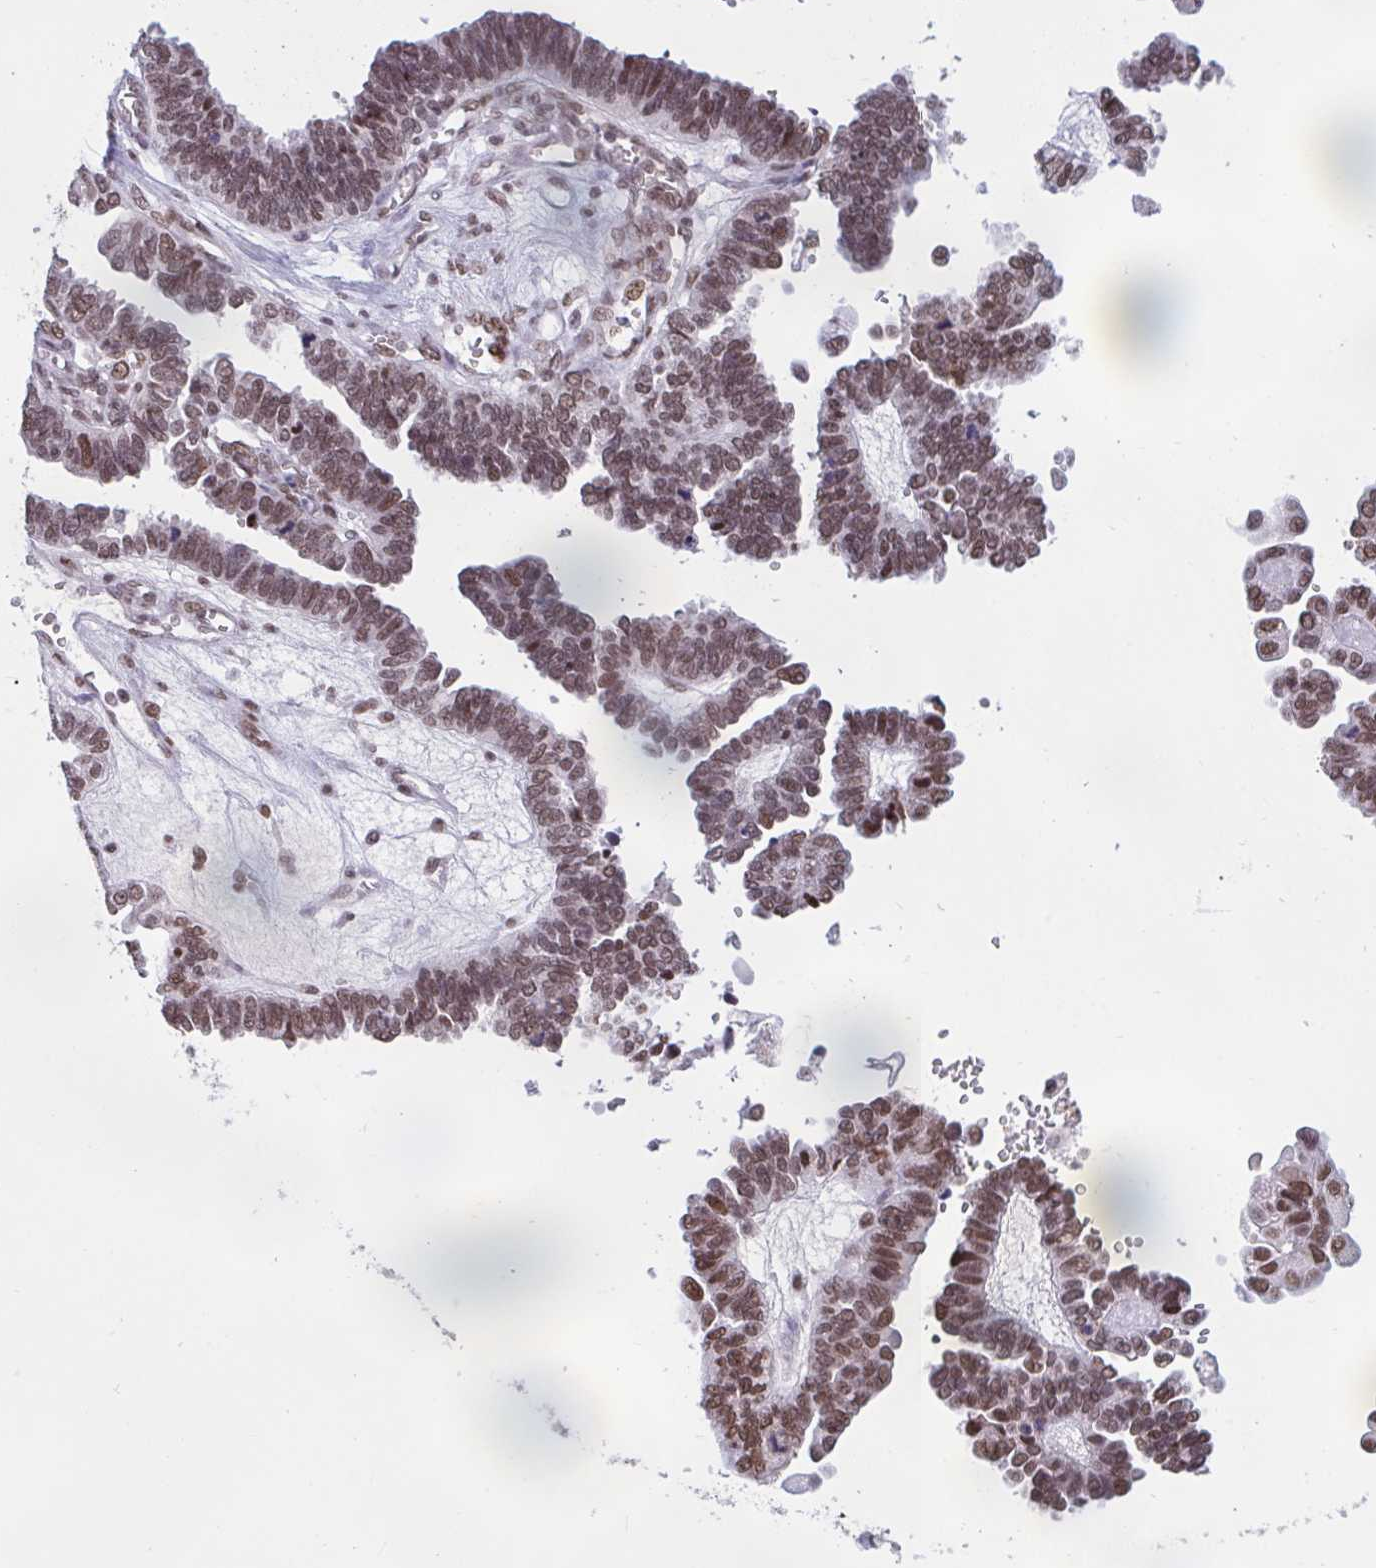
{"staining": {"intensity": "moderate", "quantity": ">75%", "location": "nuclear"}, "tissue": "ovarian cancer", "cell_type": "Tumor cells", "image_type": "cancer", "snomed": [{"axis": "morphology", "description": "Cystadenocarcinoma, serous, NOS"}, {"axis": "topography", "description": "Ovary"}], "caption": "Human serous cystadenocarcinoma (ovarian) stained with a protein marker reveals moderate staining in tumor cells.", "gene": "CBFA2T2", "patient": {"sex": "female", "age": 51}}